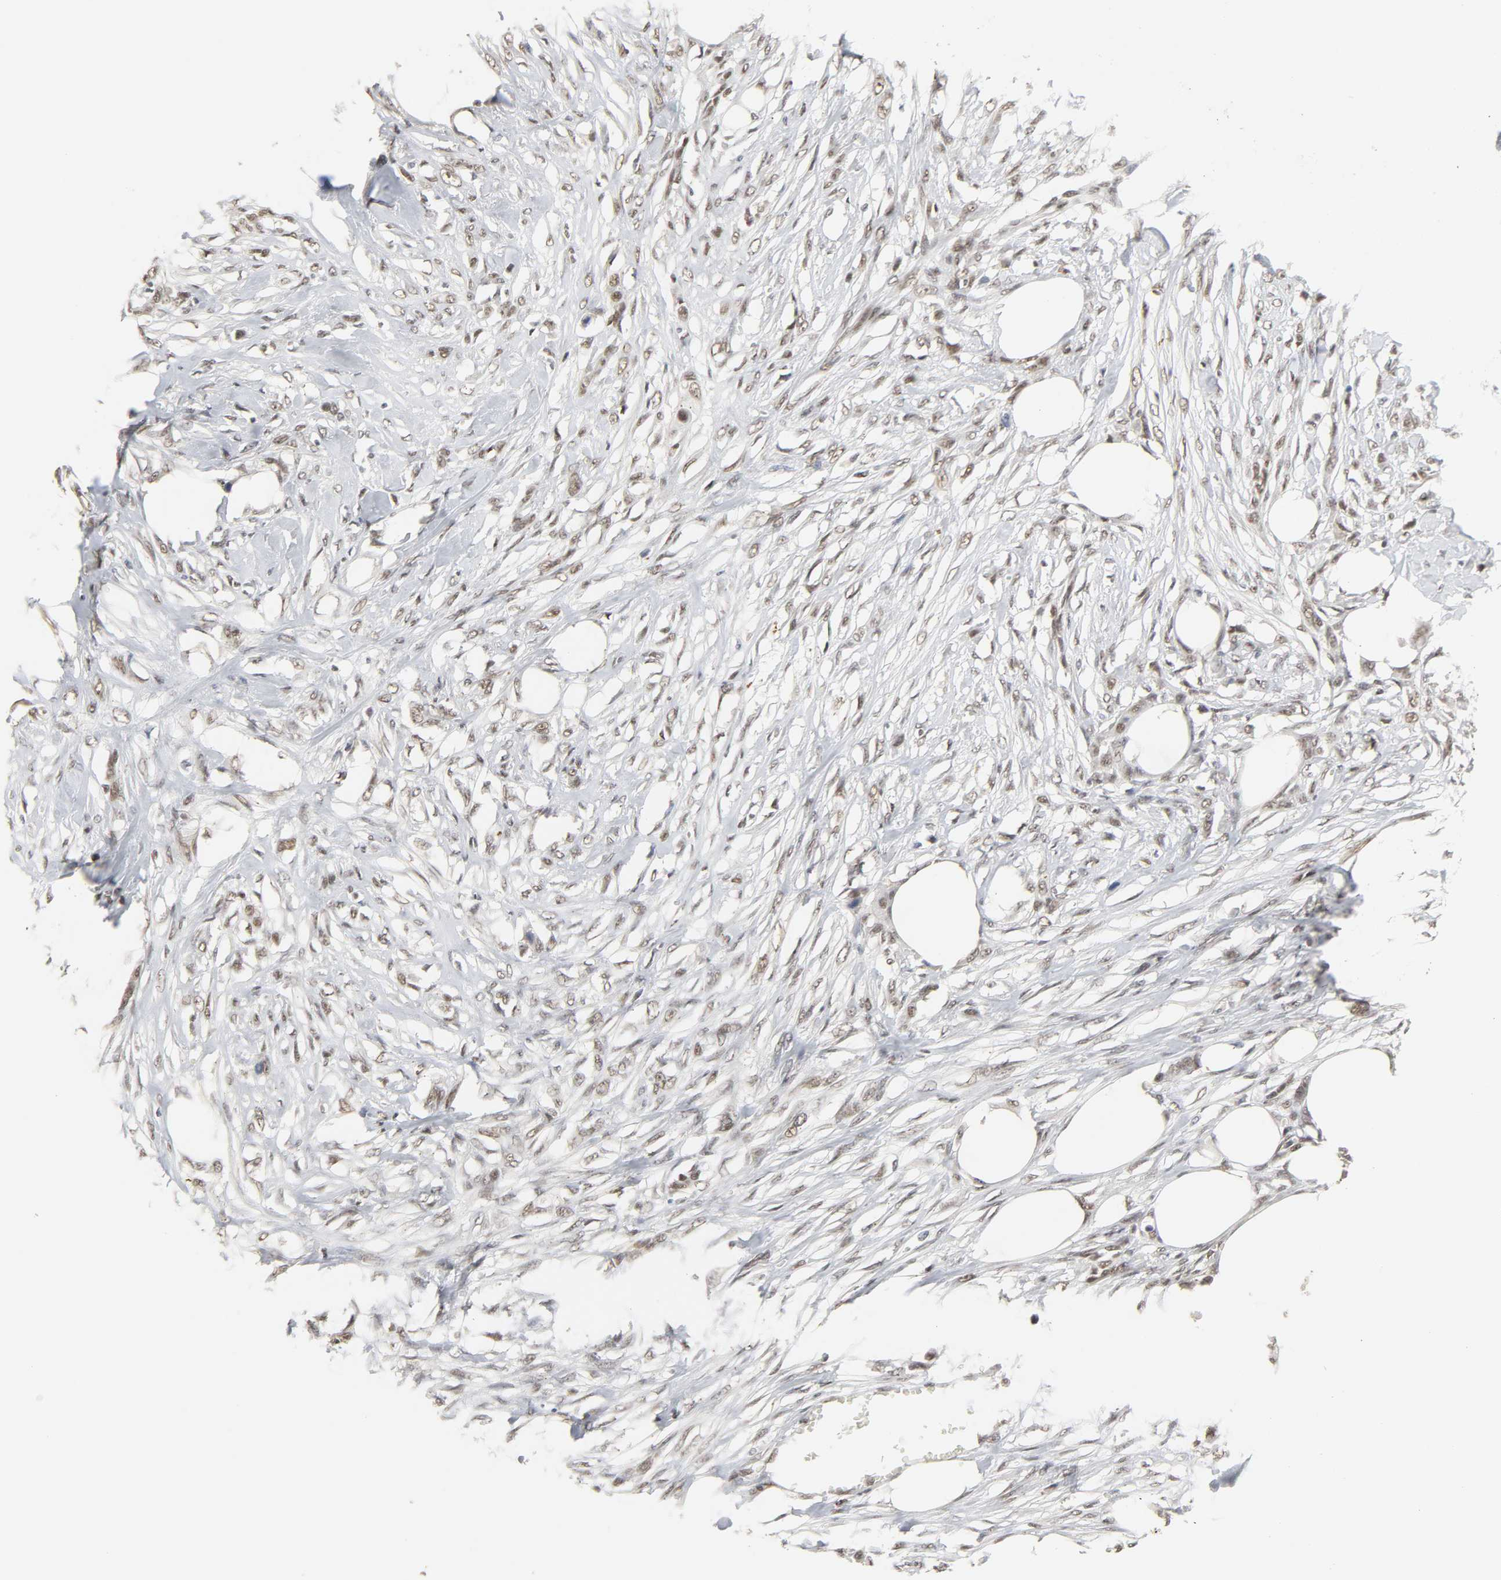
{"staining": {"intensity": "moderate", "quantity": ">75%", "location": "nuclear"}, "tissue": "skin cancer", "cell_type": "Tumor cells", "image_type": "cancer", "snomed": [{"axis": "morphology", "description": "Normal tissue, NOS"}, {"axis": "morphology", "description": "Squamous cell carcinoma, NOS"}, {"axis": "topography", "description": "Skin"}], "caption": "Brown immunohistochemical staining in human skin cancer shows moderate nuclear staining in about >75% of tumor cells.", "gene": "NCOA6", "patient": {"sex": "female", "age": 59}}